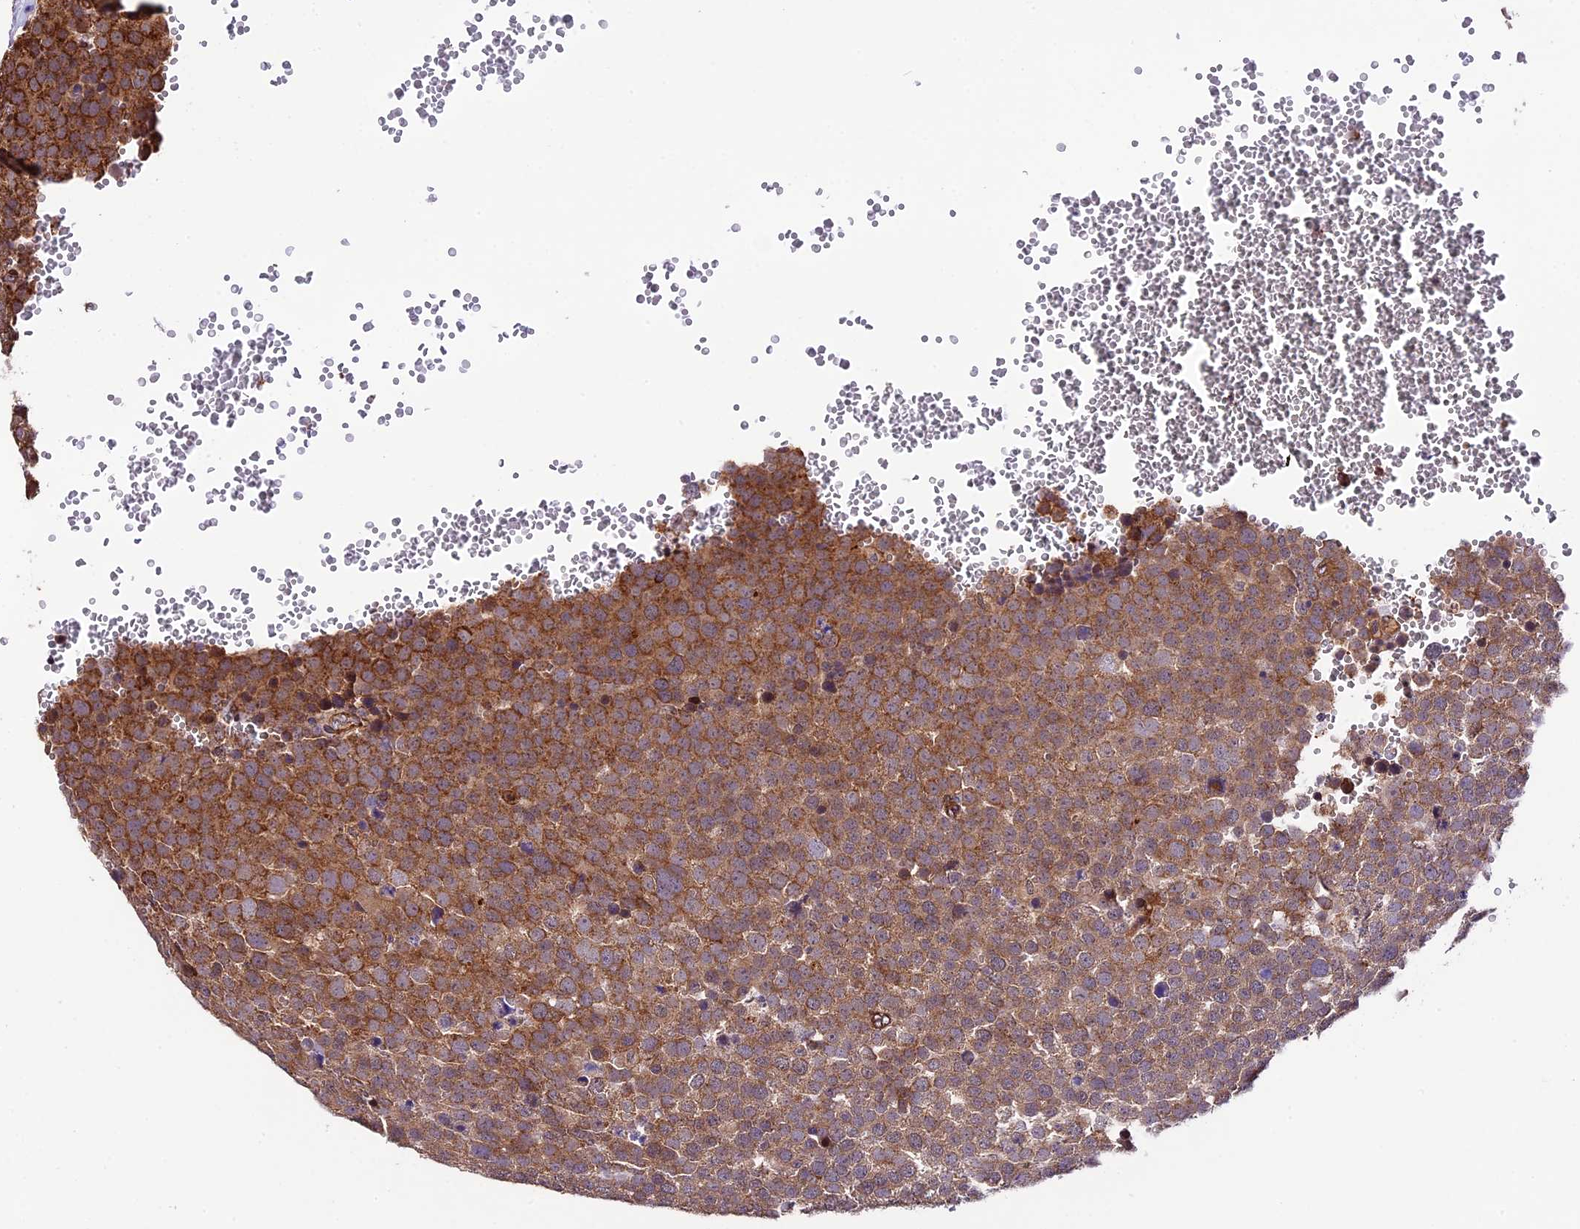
{"staining": {"intensity": "moderate", "quantity": ">75%", "location": "cytoplasmic/membranous"}, "tissue": "testis cancer", "cell_type": "Tumor cells", "image_type": "cancer", "snomed": [{"axis": "morphology", "description": "Seminoma, NOS"}, {"axis": "topography", "description": "Testis"}], "caption": "Moderate cytoplasmic/membranous staining for a protein is appreciated in about >75% of tumor cells of testis cancer using immunohistochemistry.", "gene": "HERPUD1", "patient": {"sex": "male", "age": 71}}